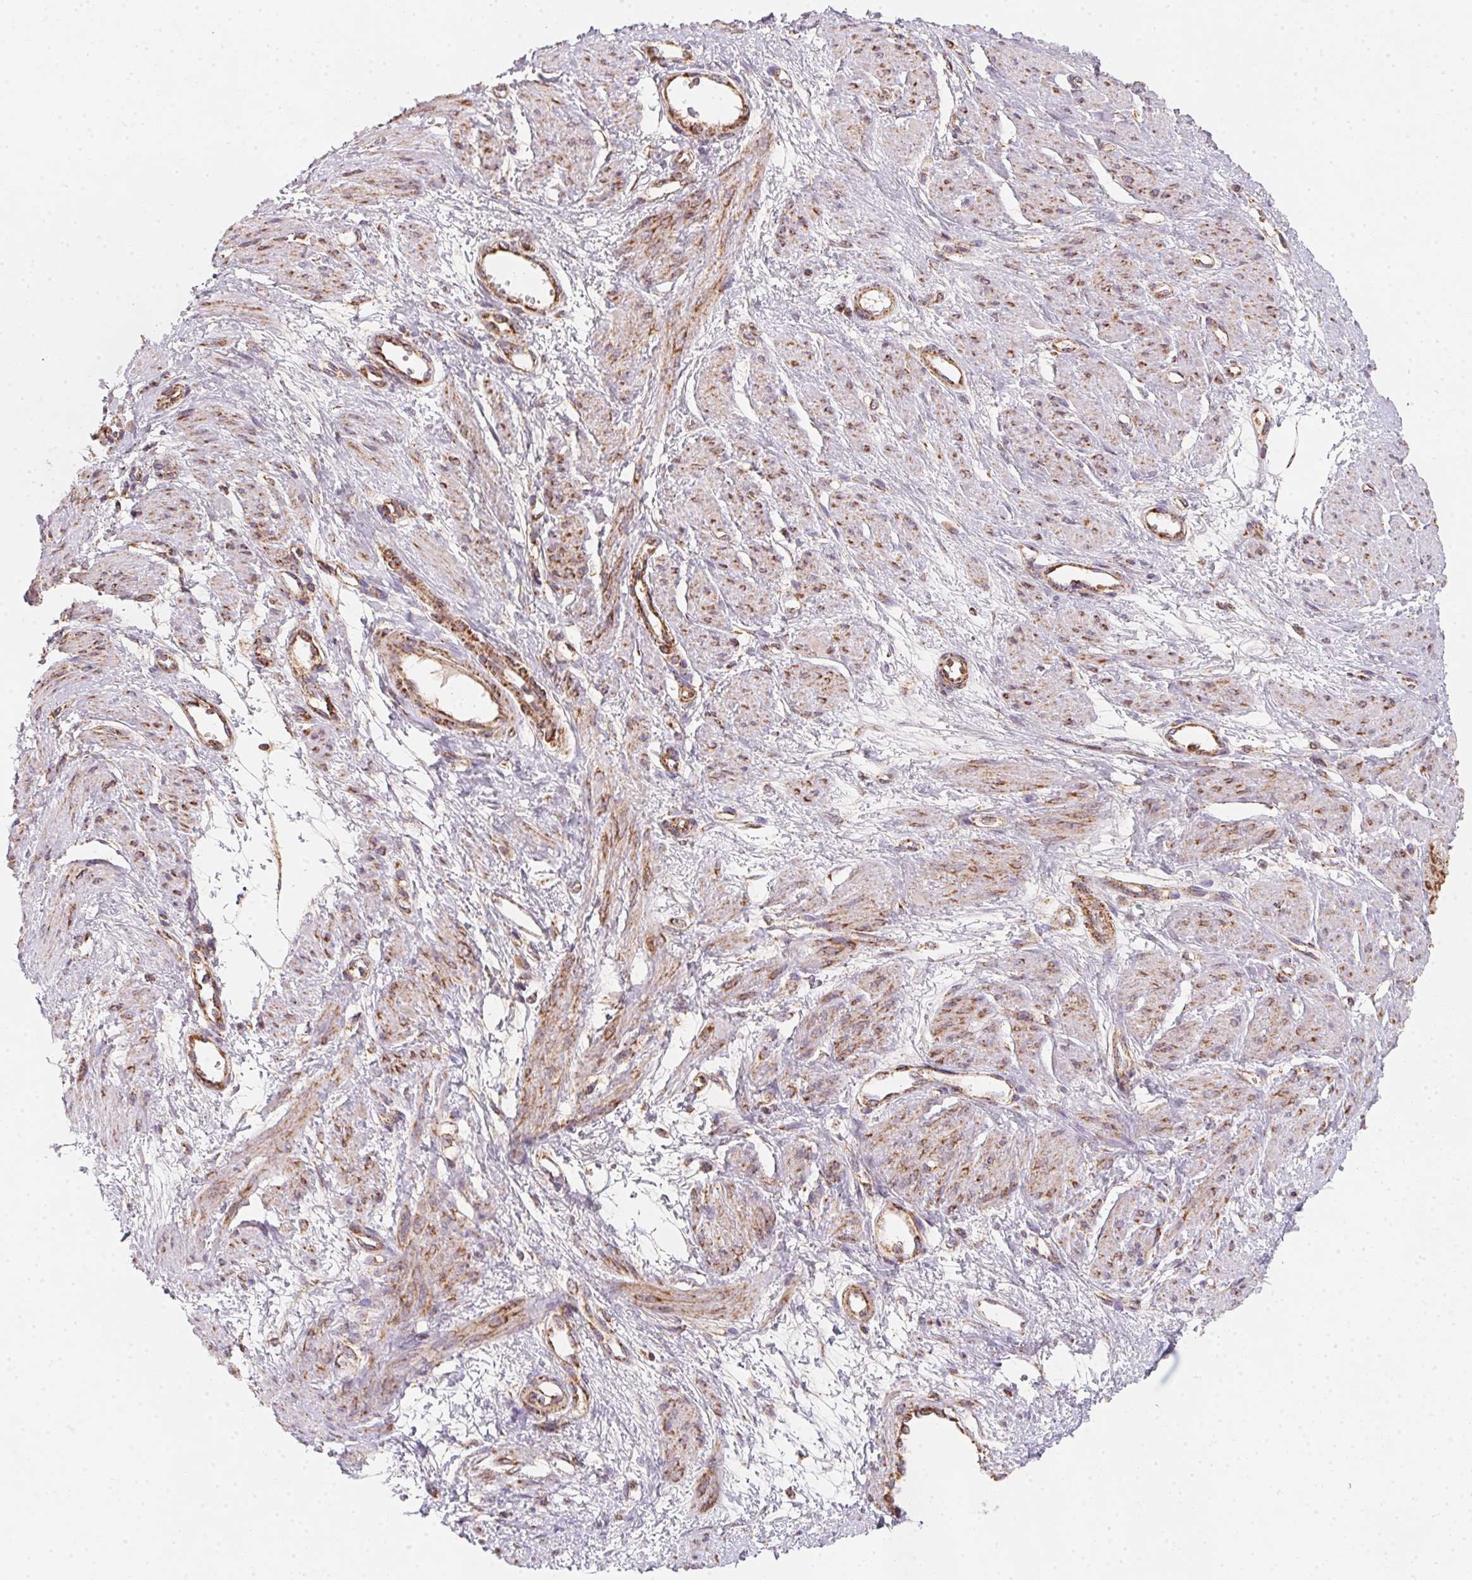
{"staining": {"intensity": "moderate", "quantity": "25%-75%", "location": "cytoplasmic/membranous"}, "tissue": "smooth muscle", "cell_type": "Smooth muscle cells", "image_type": "normal", "snomed": [{"axis": "morphology", "description": "Normal tissue, NOS"}, {"axis": "topography", "description": "Smooth muscle"}, {"axis": "topography", "description": "Uterus"}], "caption": "This is an image of IHC staining of benign smooth muscle, which shows moderate expression in the cytoplasmic/membranous of smooth muscle cells.", "gene": "NDUFS6", "patient": {"sex": "female", "age": 39}}